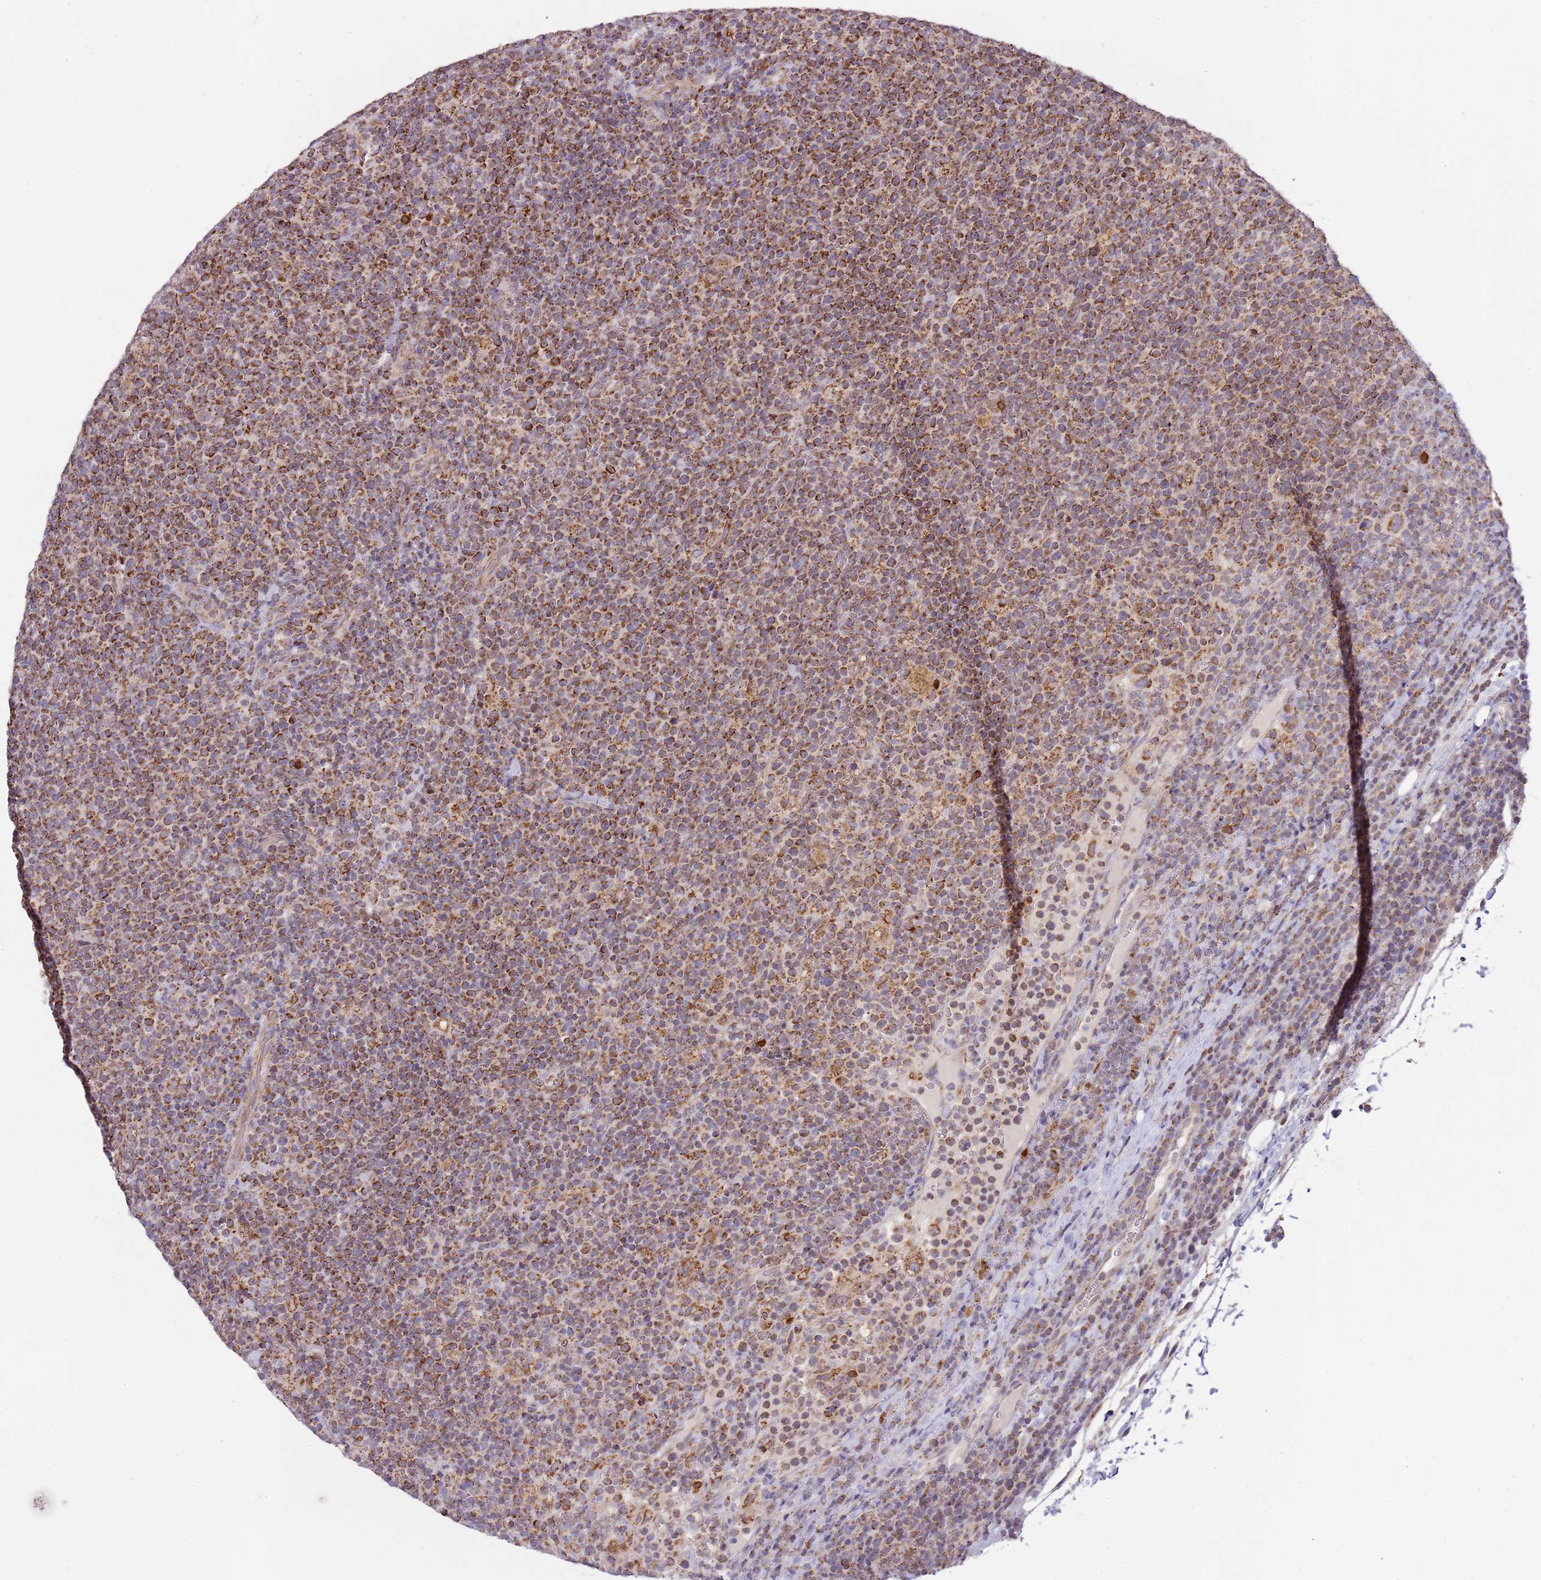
{"staining": {"intensity": "strong", "quantity": ">75%", "location": "cytoplasmic/membranous"}, "tissue": "lymphoma", "cell_type": "Tumor cells", "image_type": "cancer", "snomed": [{"axis": "morphology", "description": "Malignant lymphoma, non-Hodgkin's type, High grade"}, {"axis": "topography", "description": "Lymph node"}], "caption": "The photomicrograph displays immunohistochemical staining of lymphoma. There is strong cytoplasmic/membranous expression is identified in approximately >75% of tumor cells. (IHC, brightfield microscopy, high magnification).", "gene": "LHX6", "patient": {"sex": "male", "age": 61}}